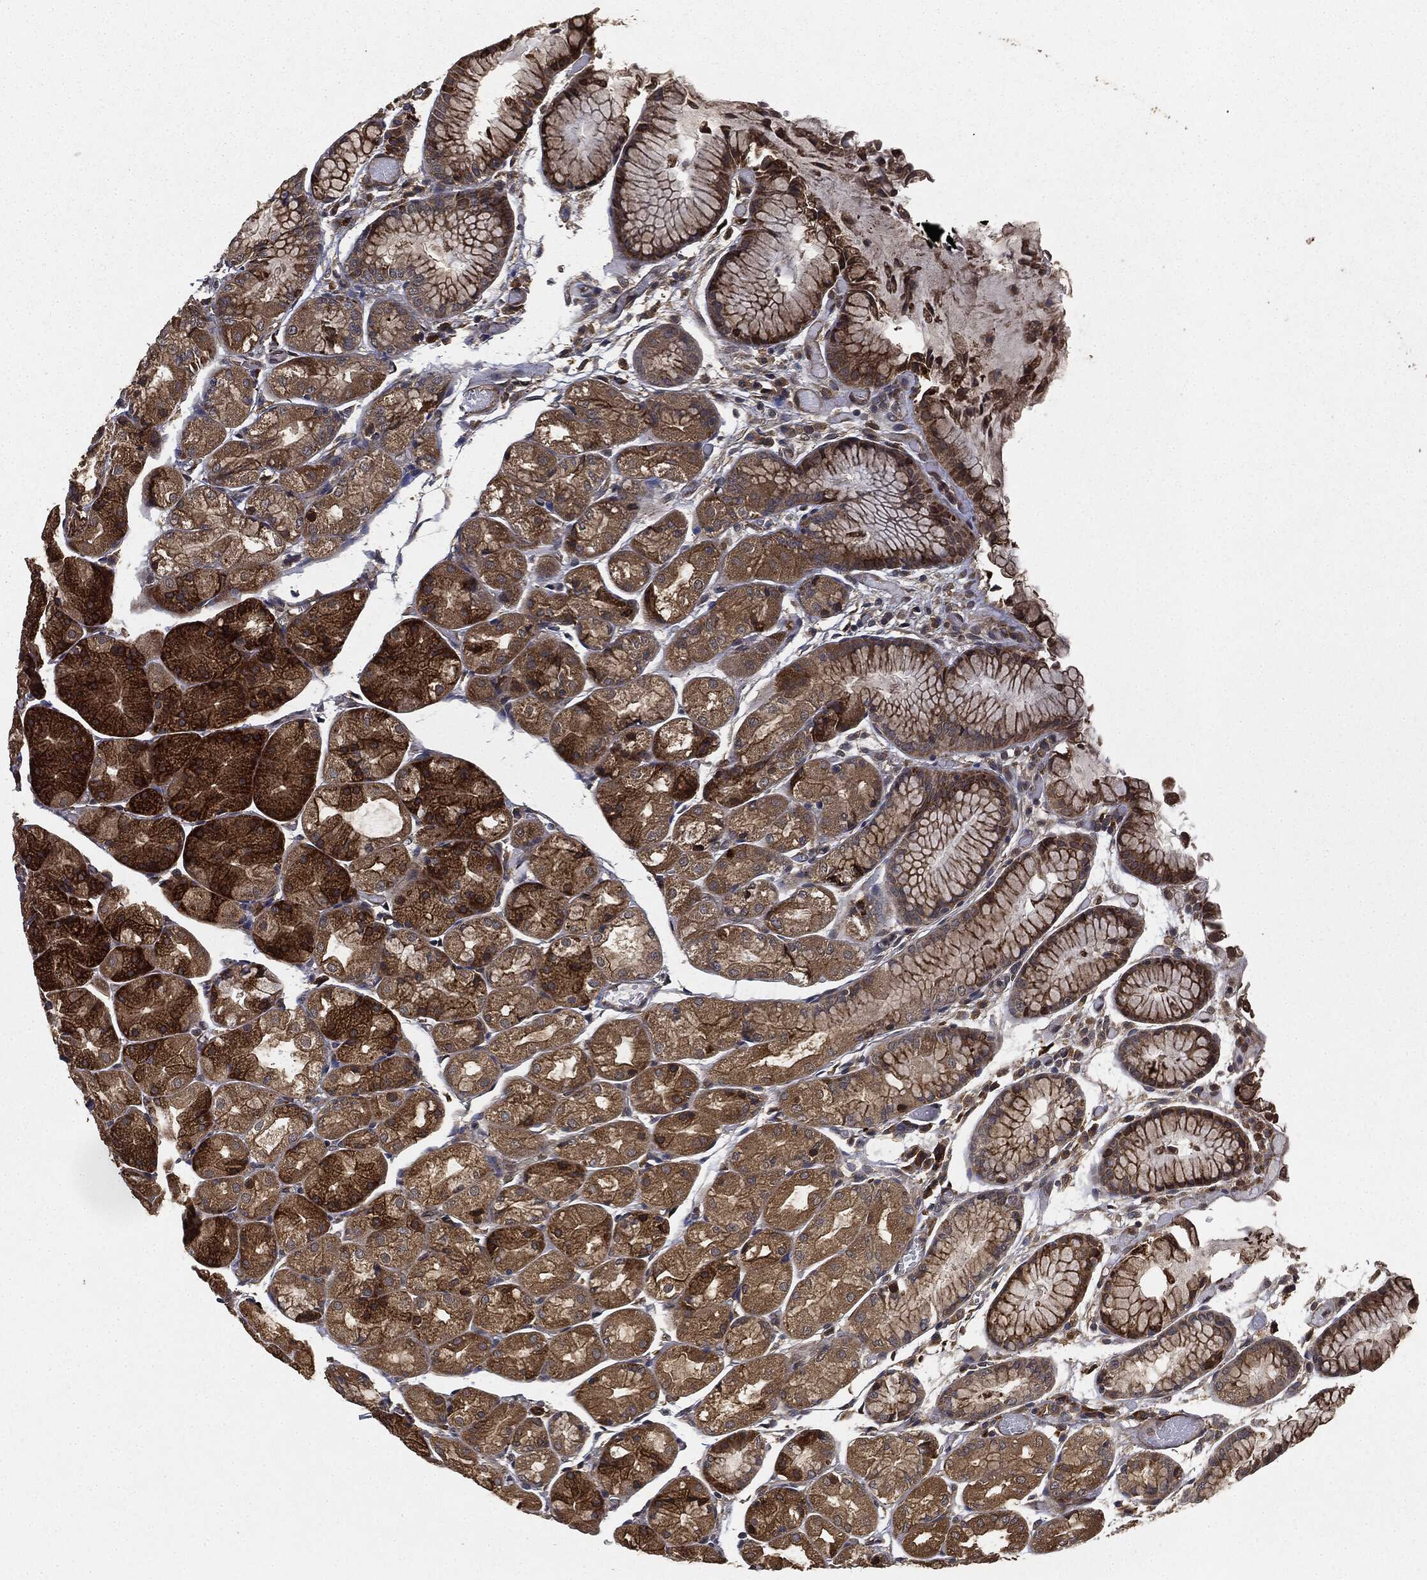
{"staining": {"intensity": "strong", "quantity": ">75%", "location": "cytoplasmic/membranous"}, "tissue": "stomach", "cell_type": "Glandular cells", "image_type": "normal", "snomed": [{"axis": "morphology", "description": "Normal tissue, NOS"}, {"axis": "topography", "description": "Stomach, upper"}], "caption": "Immunohistochemical staining of benign human stomach reveals >75% levels of strong cytoplasmic/membranous protein expression in about >75% of glandular cells. Immunohistochemistry (ihc) stains the protein of interest in brown and the nuclei are stained blue.", "gene": "MIER2", "patient": {"sex": "male", "age": 72}}